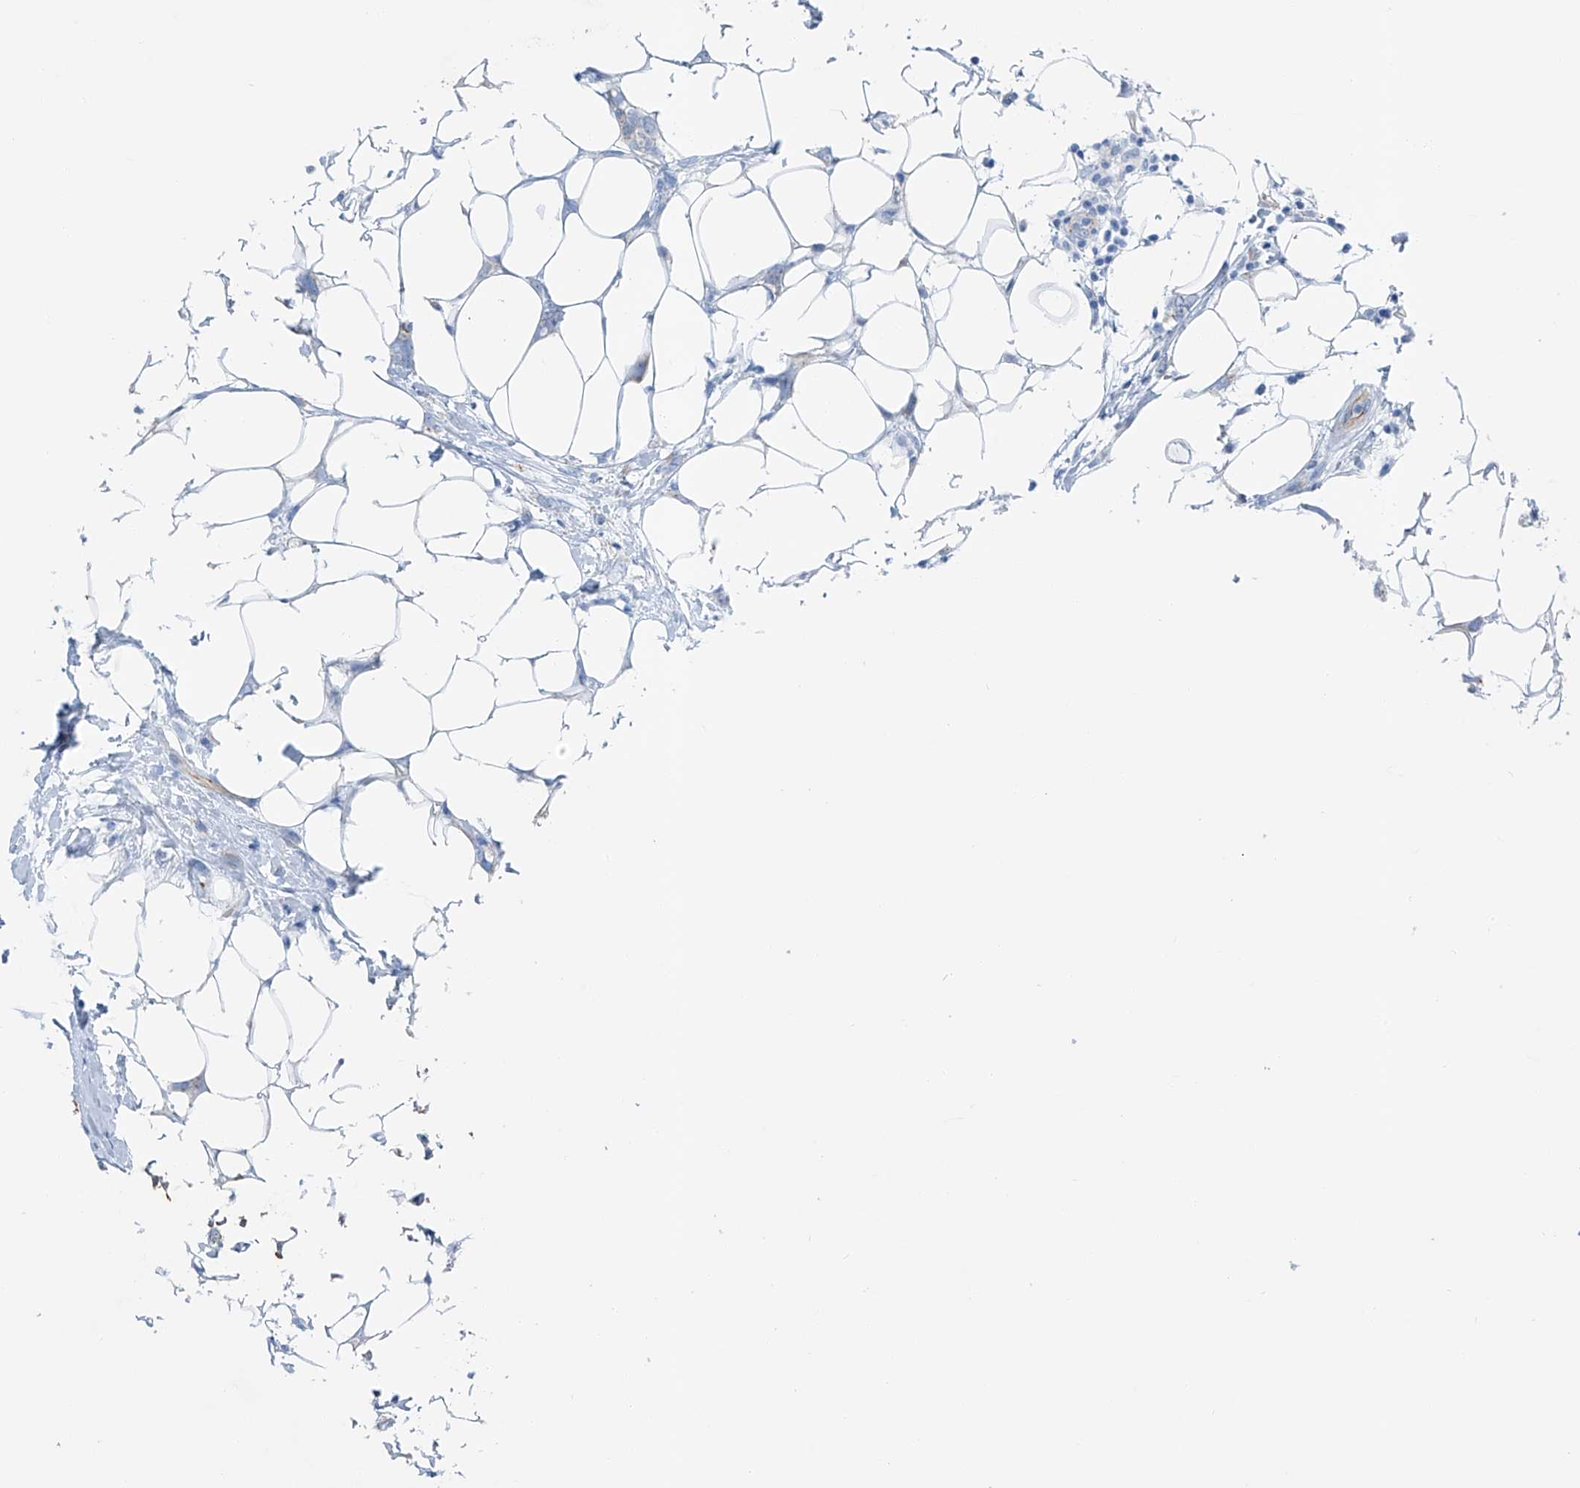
{"staining": {"intensity": "negative", "quantity": "none", "location": "none"}, "tissue": "breast cancer", "cell_type": "Tumor cells", "image_type": "cancer", "snomed": [{"axis": "morphology", "description": "Normal tissue, NOS"}, {"axis": "morphology", "description": "Lobular carcinoma"}, {"axis": "topography", "description": "Breast"}], "caption": "The image shows no significant positivity in tumor cells of lobular carcinoma (breast).", "gene": "MAGI1", "patient": {"sex": "female", "age": 47}}